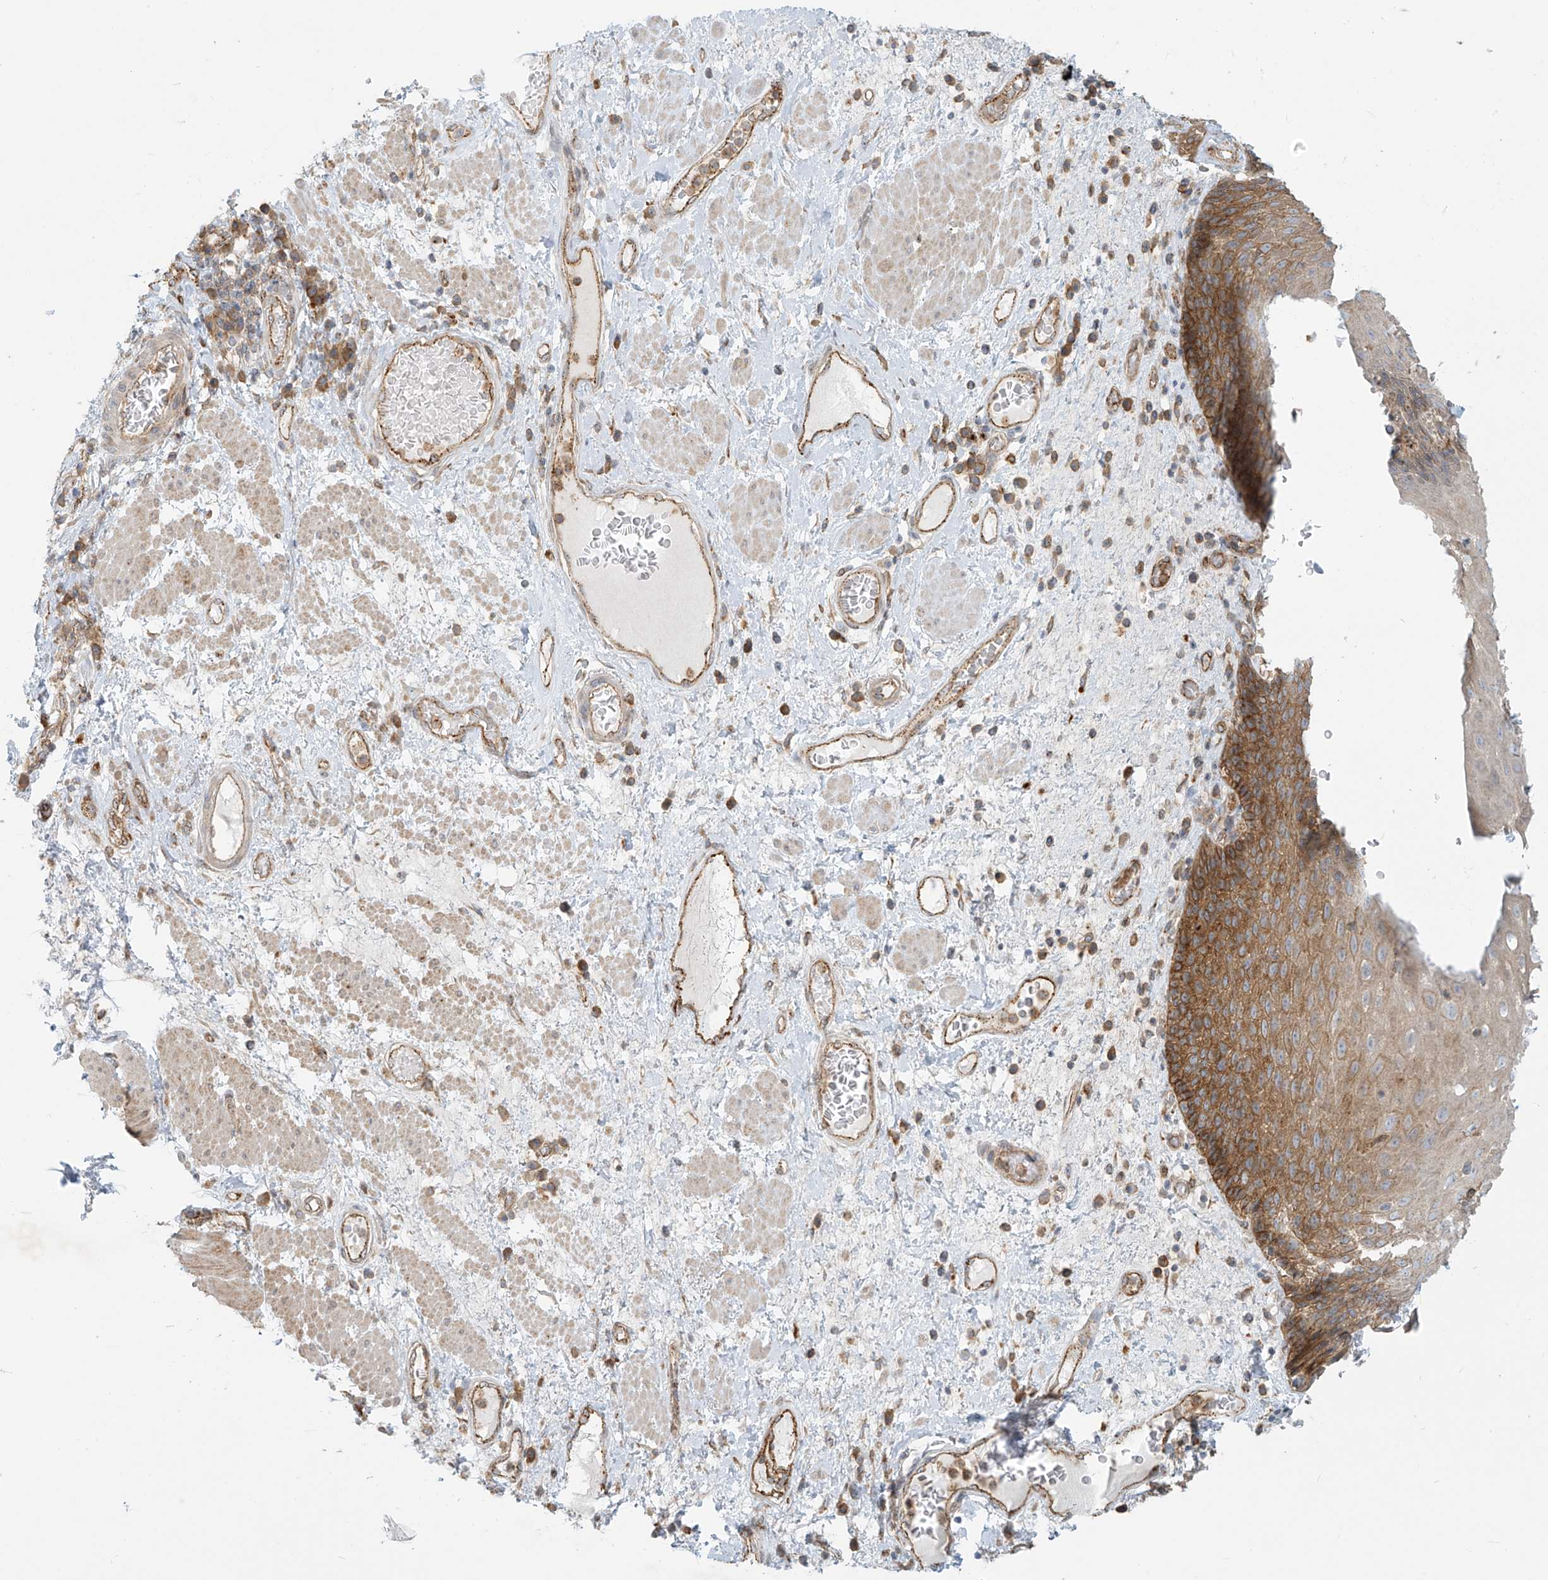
{"staining": {"intensity": "moderate", "quantity": "25%-75%", "location": "cytoplasmic/membranous"}, "tissue": "esophagus", "cell_type": "Squamous epithelial cells", "image_type": "normal", "snomed": [{"axis": "morphology", "description": "Normal tissue, NOS"}, {"axis": "morphology", "description": "Adenocarcinoma, NOS"}, {"axis": "topography", "description": "Esophagus"}], "caption": "A medium amount of moderate cytoplasmic/membranous positivity is present in about 25%-75% of squamous epithelial cells in benign esophagus.", "gene": "LZTS3", "patient": {"sex": "male", "age": 62}}